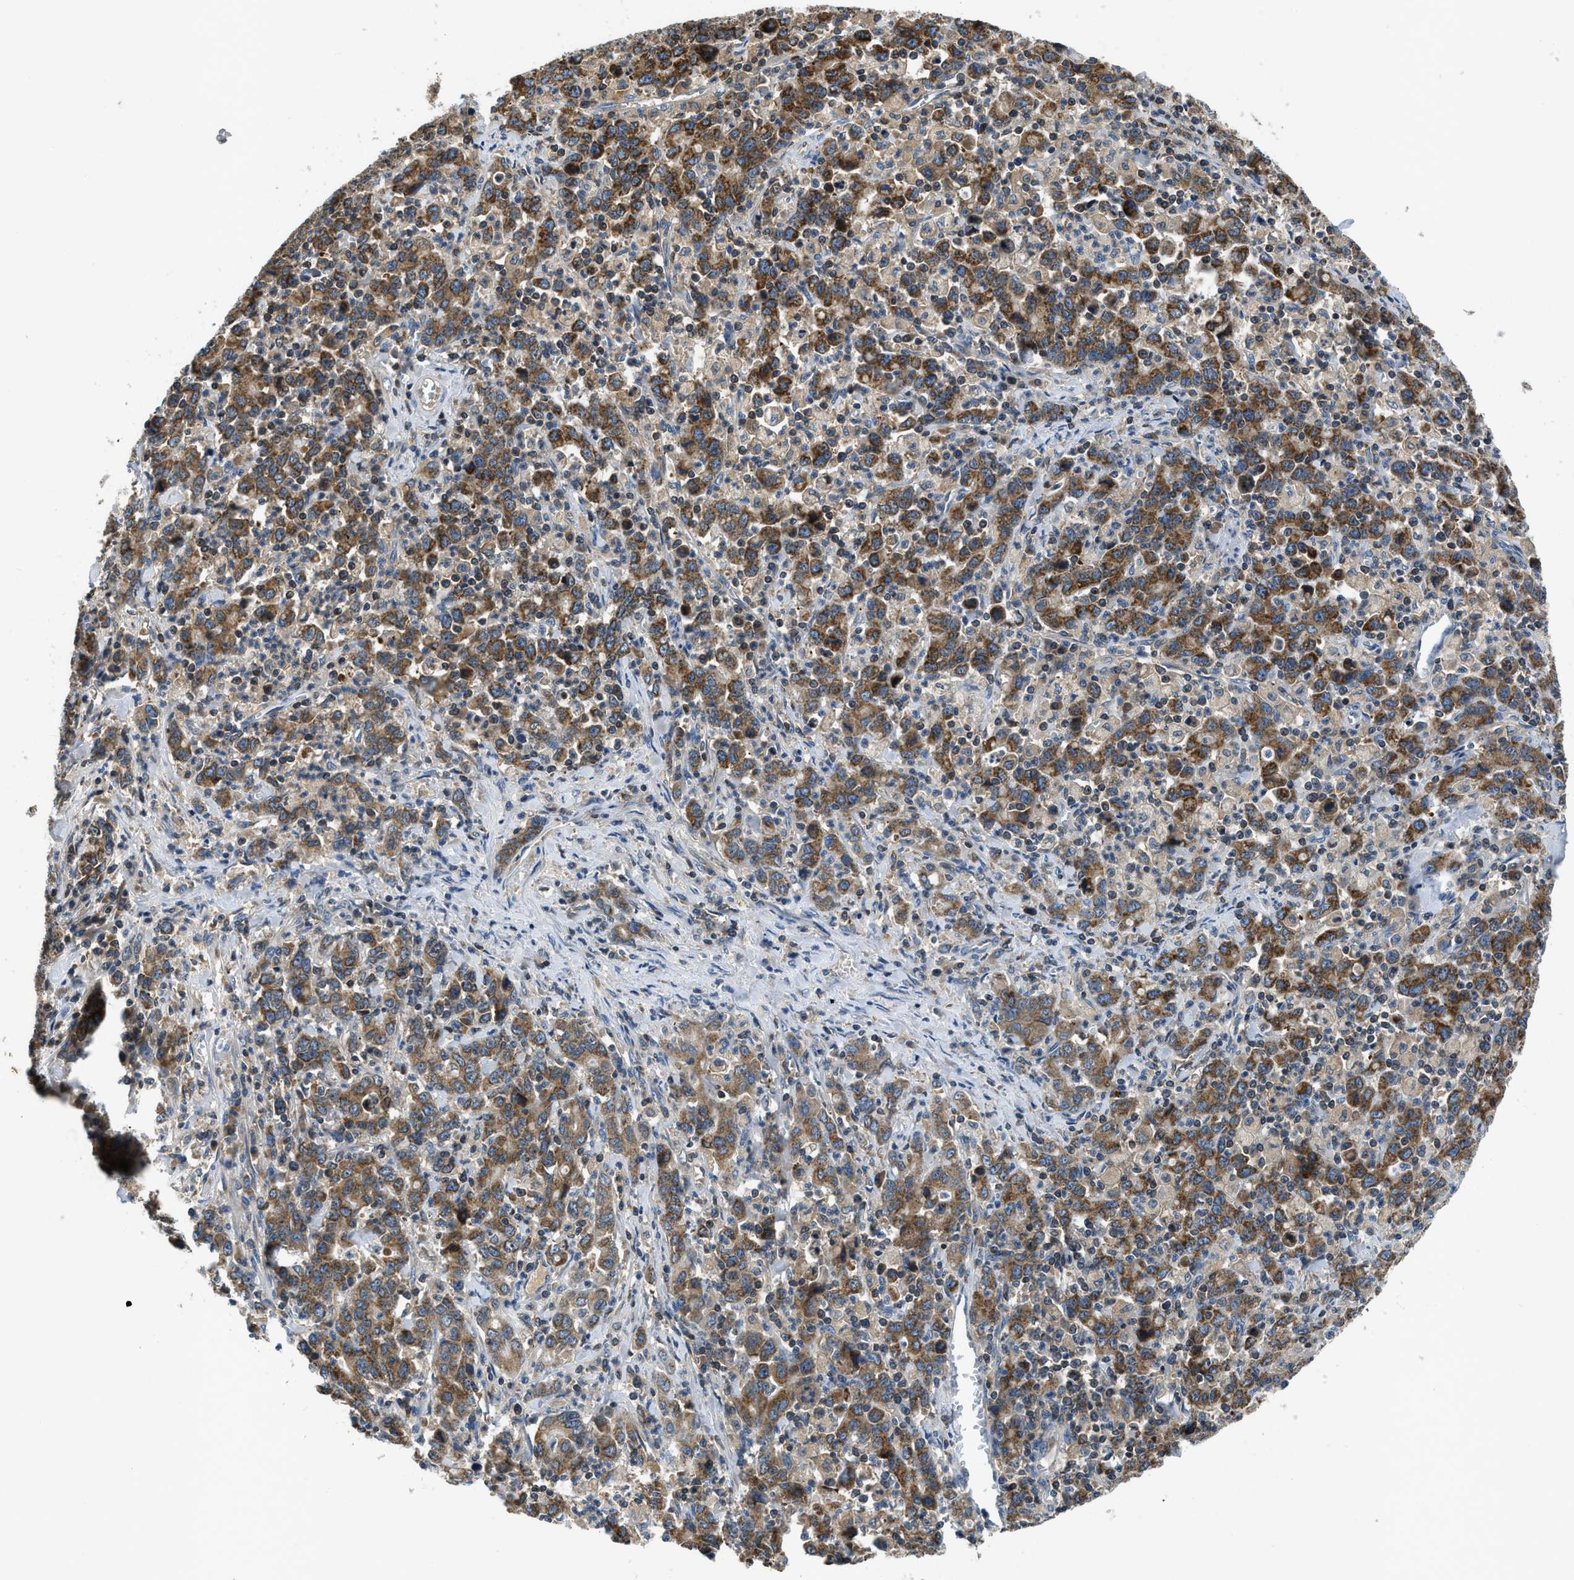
{"staining": {"intensity": "strong", "quantity": ">75%", "location": "cytoplasmic/membranous"}, "tissue": "stomach cancer", "cell_type": "Tumor cells", "image_type": "cancer", "snomed": [{"axis": "morphology", "description": "Adenocarcinoma, NOS"}, {"axis": "topography", "description": "Stomach, upper"}], "caption": "A brown stain highlights strong cytoplasmic/membranous expression of a protein in human stomach cancer (adenocarcinoma) tumor cells.", "gene": "PAFAH2", "patient": {"sex": "male", "age": 69}}